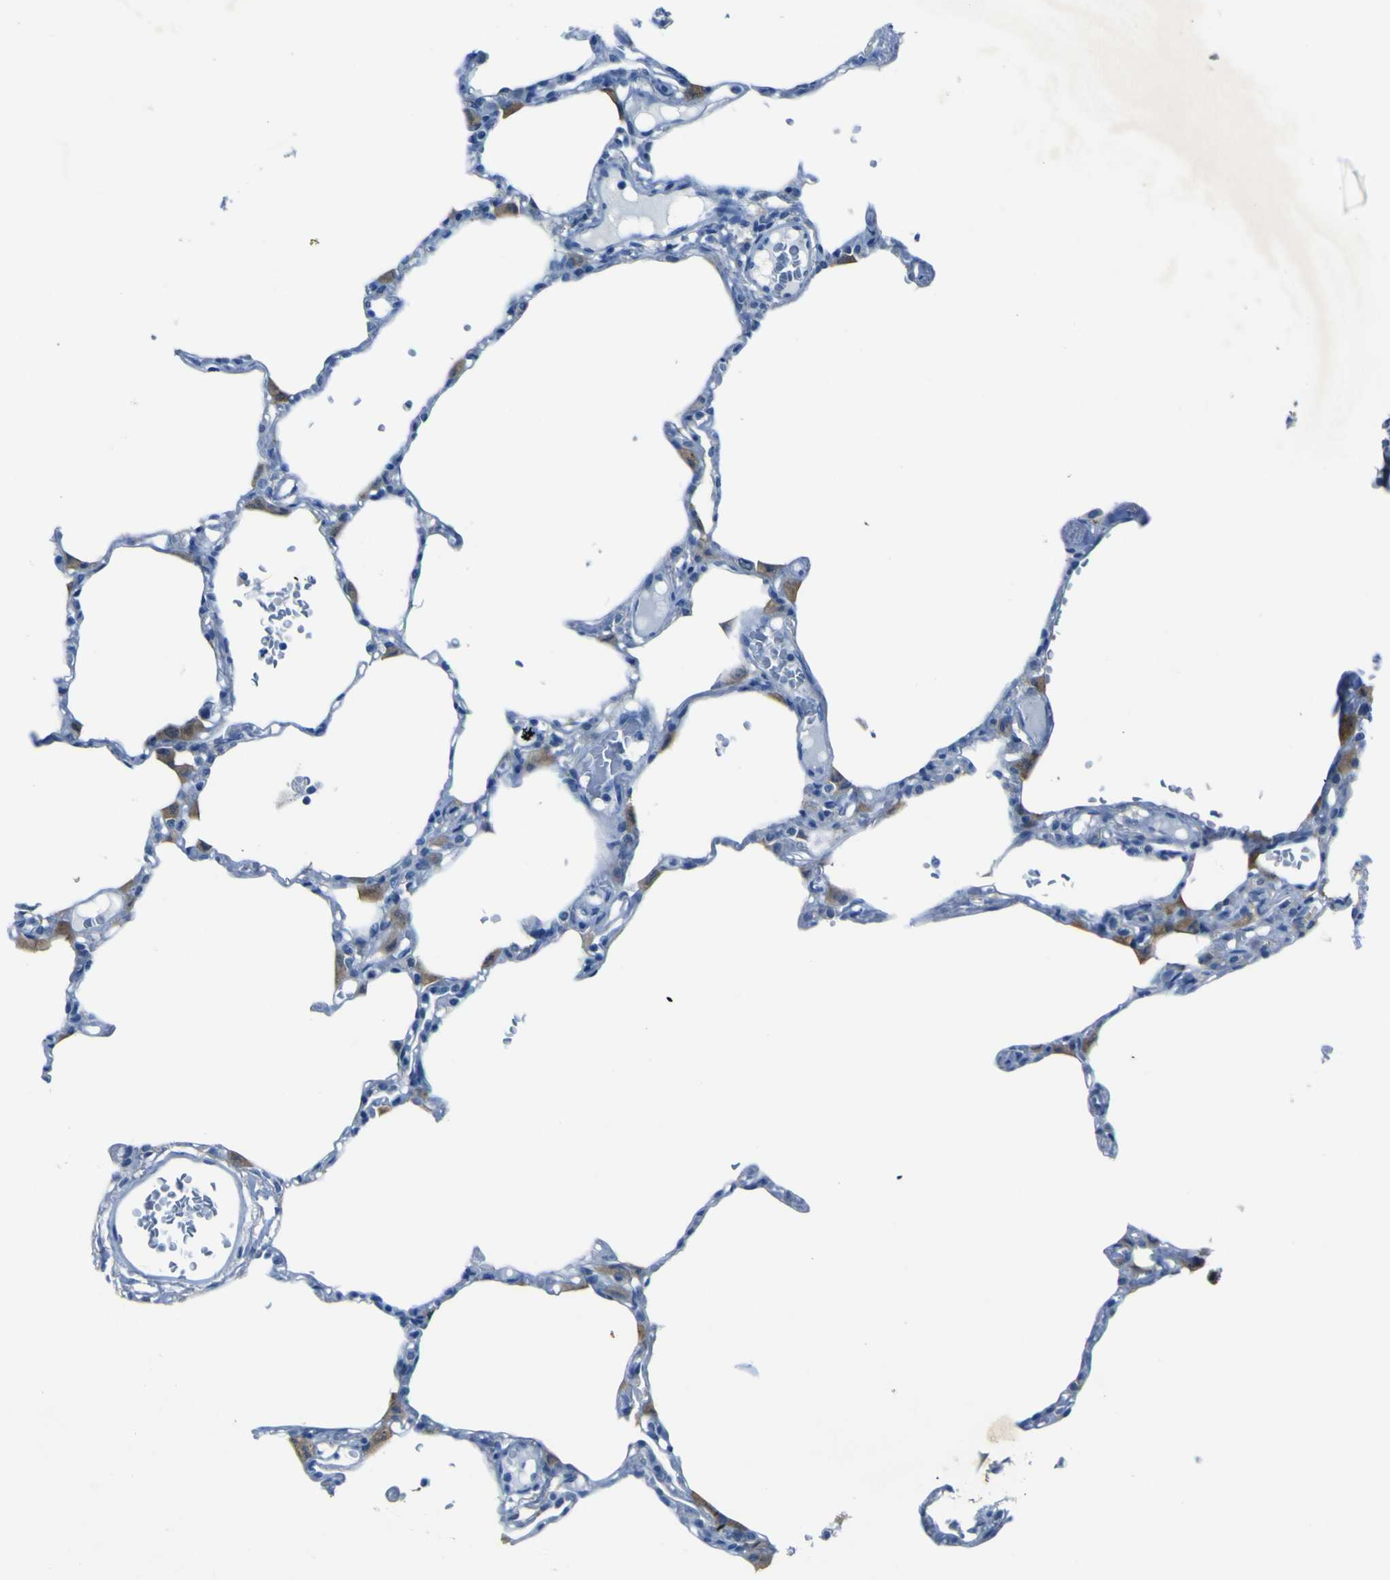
{"staining": {"intensity": "negative", "quantity": "none", "location": "none"}, "tissue": "lung", "cell_type": "Alveolar cells", "image_type": "normal", "snomed": [{"axis": "morphology", "description": "Normal tissue, NOS"}, {"axis": "topography", "description": "Lung"}], "caption": "IHC photomicrograph of unremarkable human lung stained for a protein (brown), which reveals no staining in alveolar cells. (DAB immunohistochemistry, high magnification).", "gene": "PHKG1", "patient": {"sex": "female", "age": 49}}